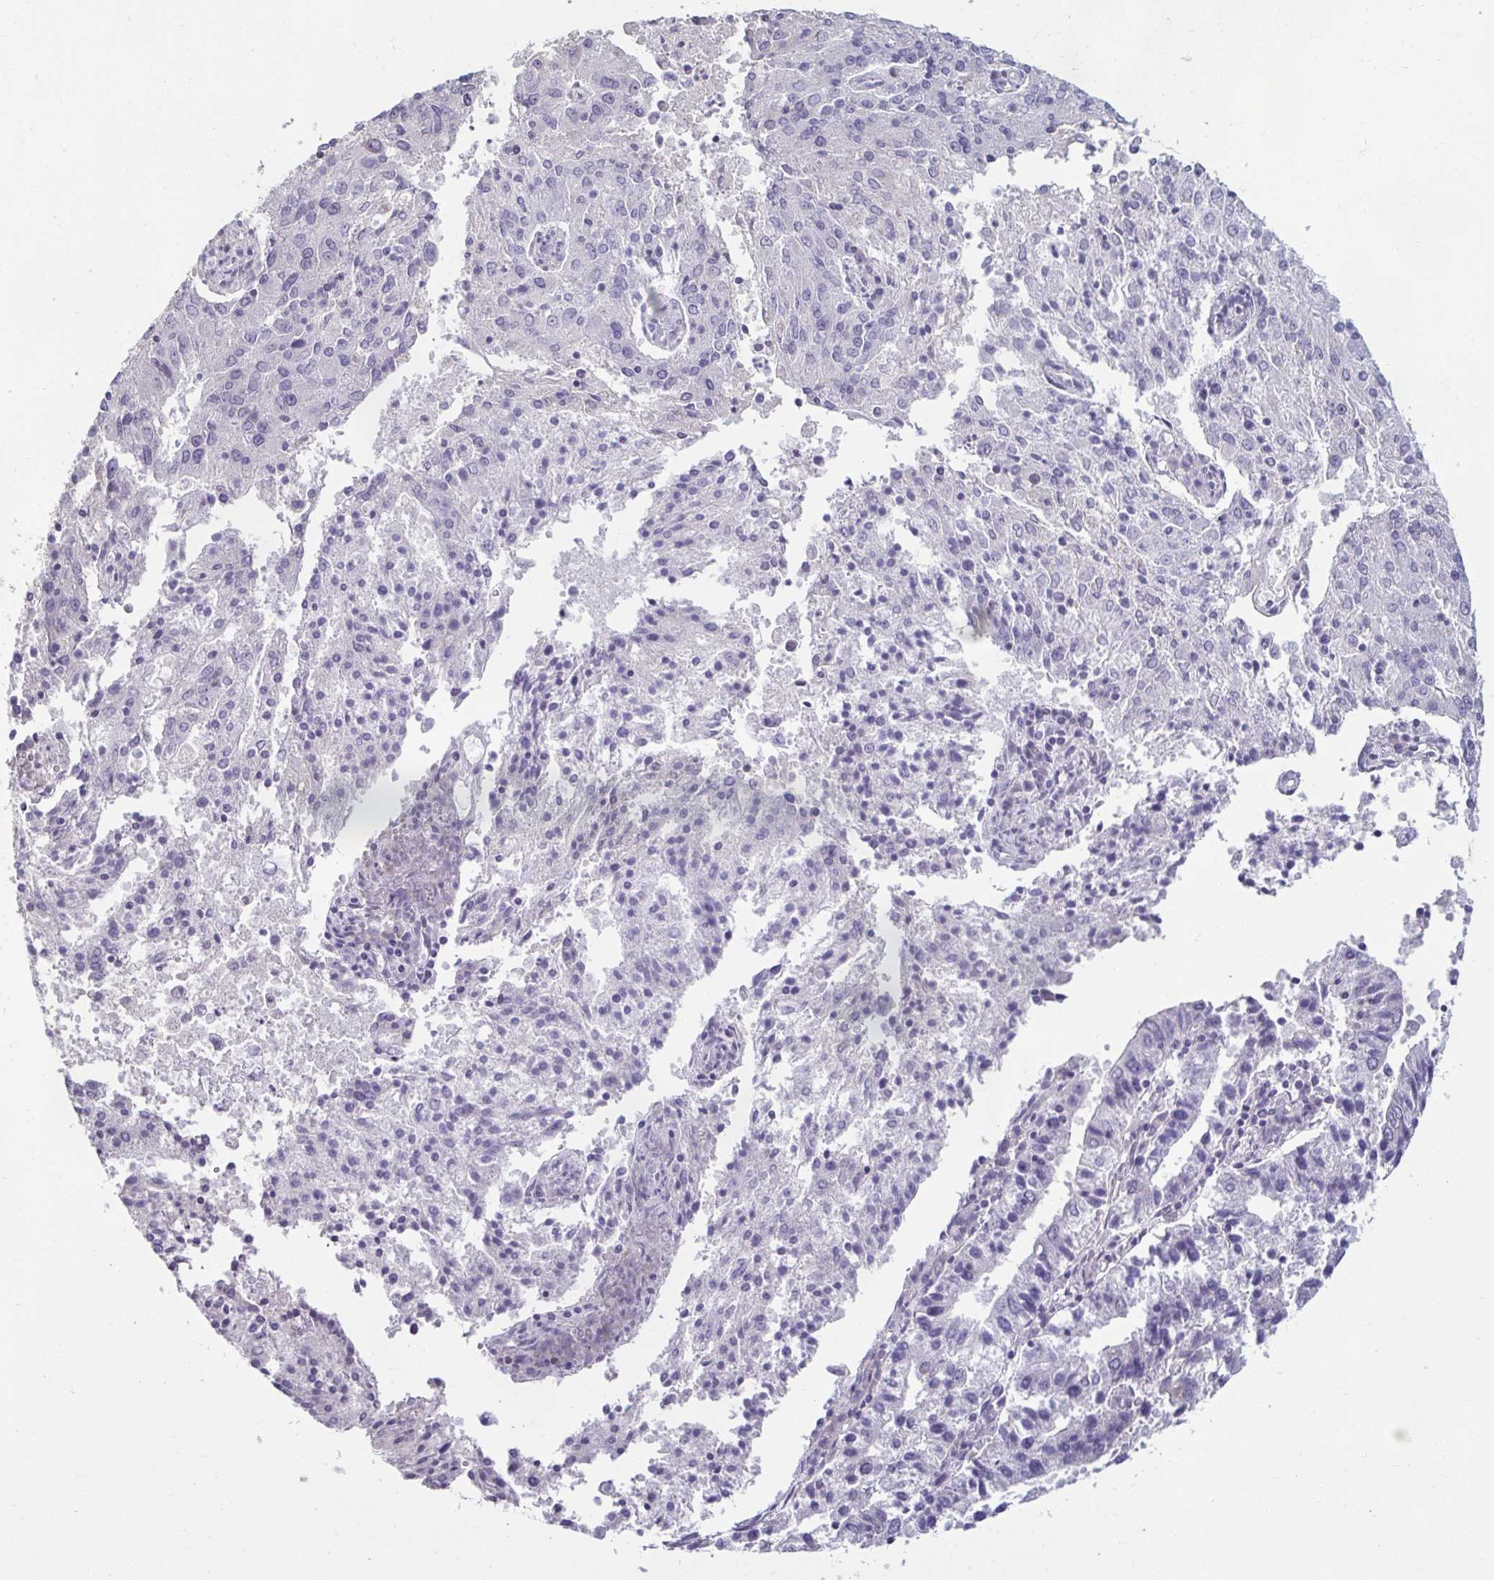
{"staining": {"intensity": "negative", "quantity": "none", "location": "none"}, "tissue": "endometrial cancer", "cell_type": "Tumor cells", "image_type": "cancer", "snomed": [{"axis": "morphology", "description": "Adenocarcinoma, NOS"}, {"axis": "topography", "description": "Endometrium"}], "caption": "High magnification brightfield microscopy of endometrial adenocarcinoma stained with DAB (brown) and counterstained with hematoxylin (blue): tumor cells show no significant staining.", "gene": "CR2", "patient": {"sex": "female", "age": 82}}